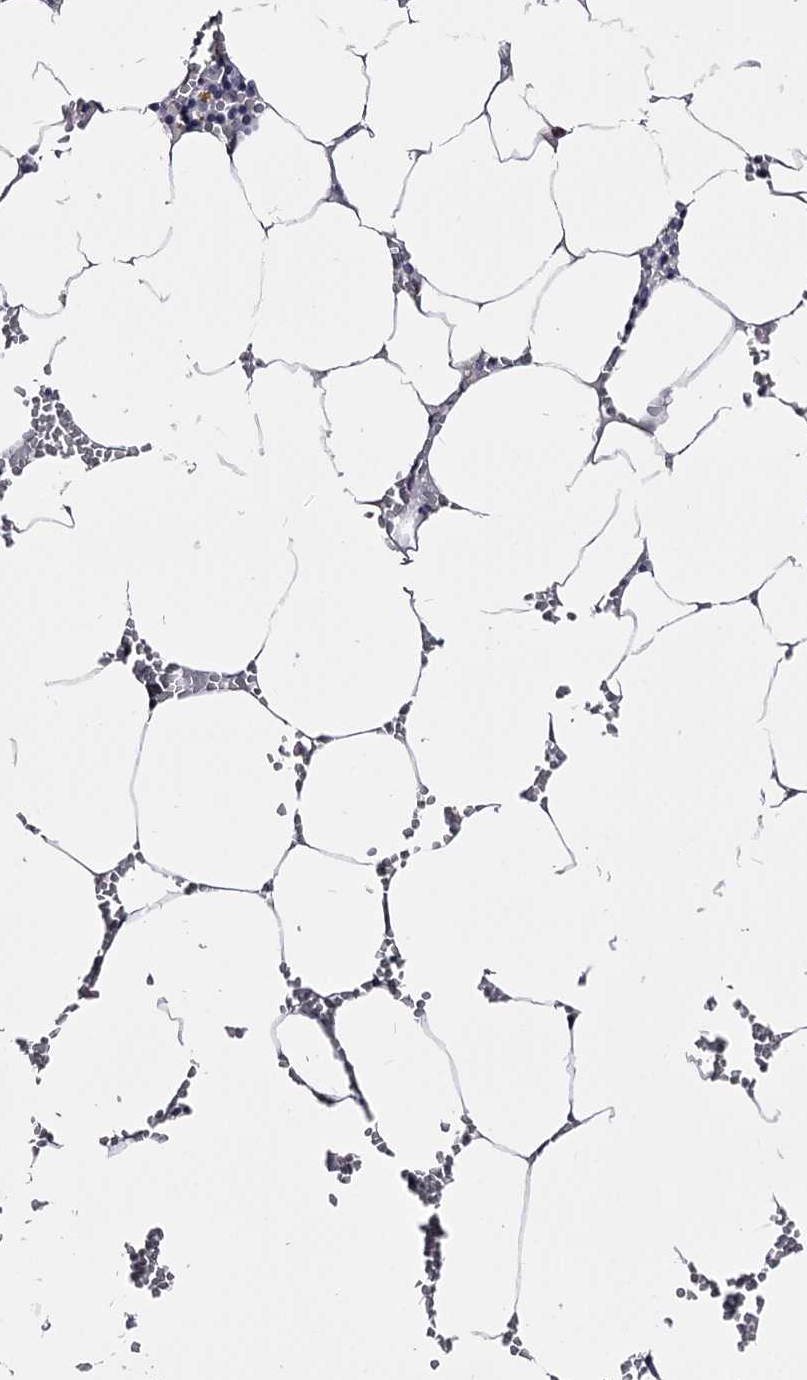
{"staining": {"intensity": "negative", "quantity": "none", "location": "none"}, "tissue": "bone marrow", "cell_type": "Hematopoietic cells", "image_type": "normal", "snomed": [{"axis": "morphology", "description": "Normal tissue, NOS"}, {"axis": "topography", "description": "Bone marrow"}], "caption": "This is an immunohistochemistry image of unremarkable human bone marrow. There is no staining in hematopoietic cells.", "gene": "OVOL2", "patient": {"sex": "male", "age": 70}}